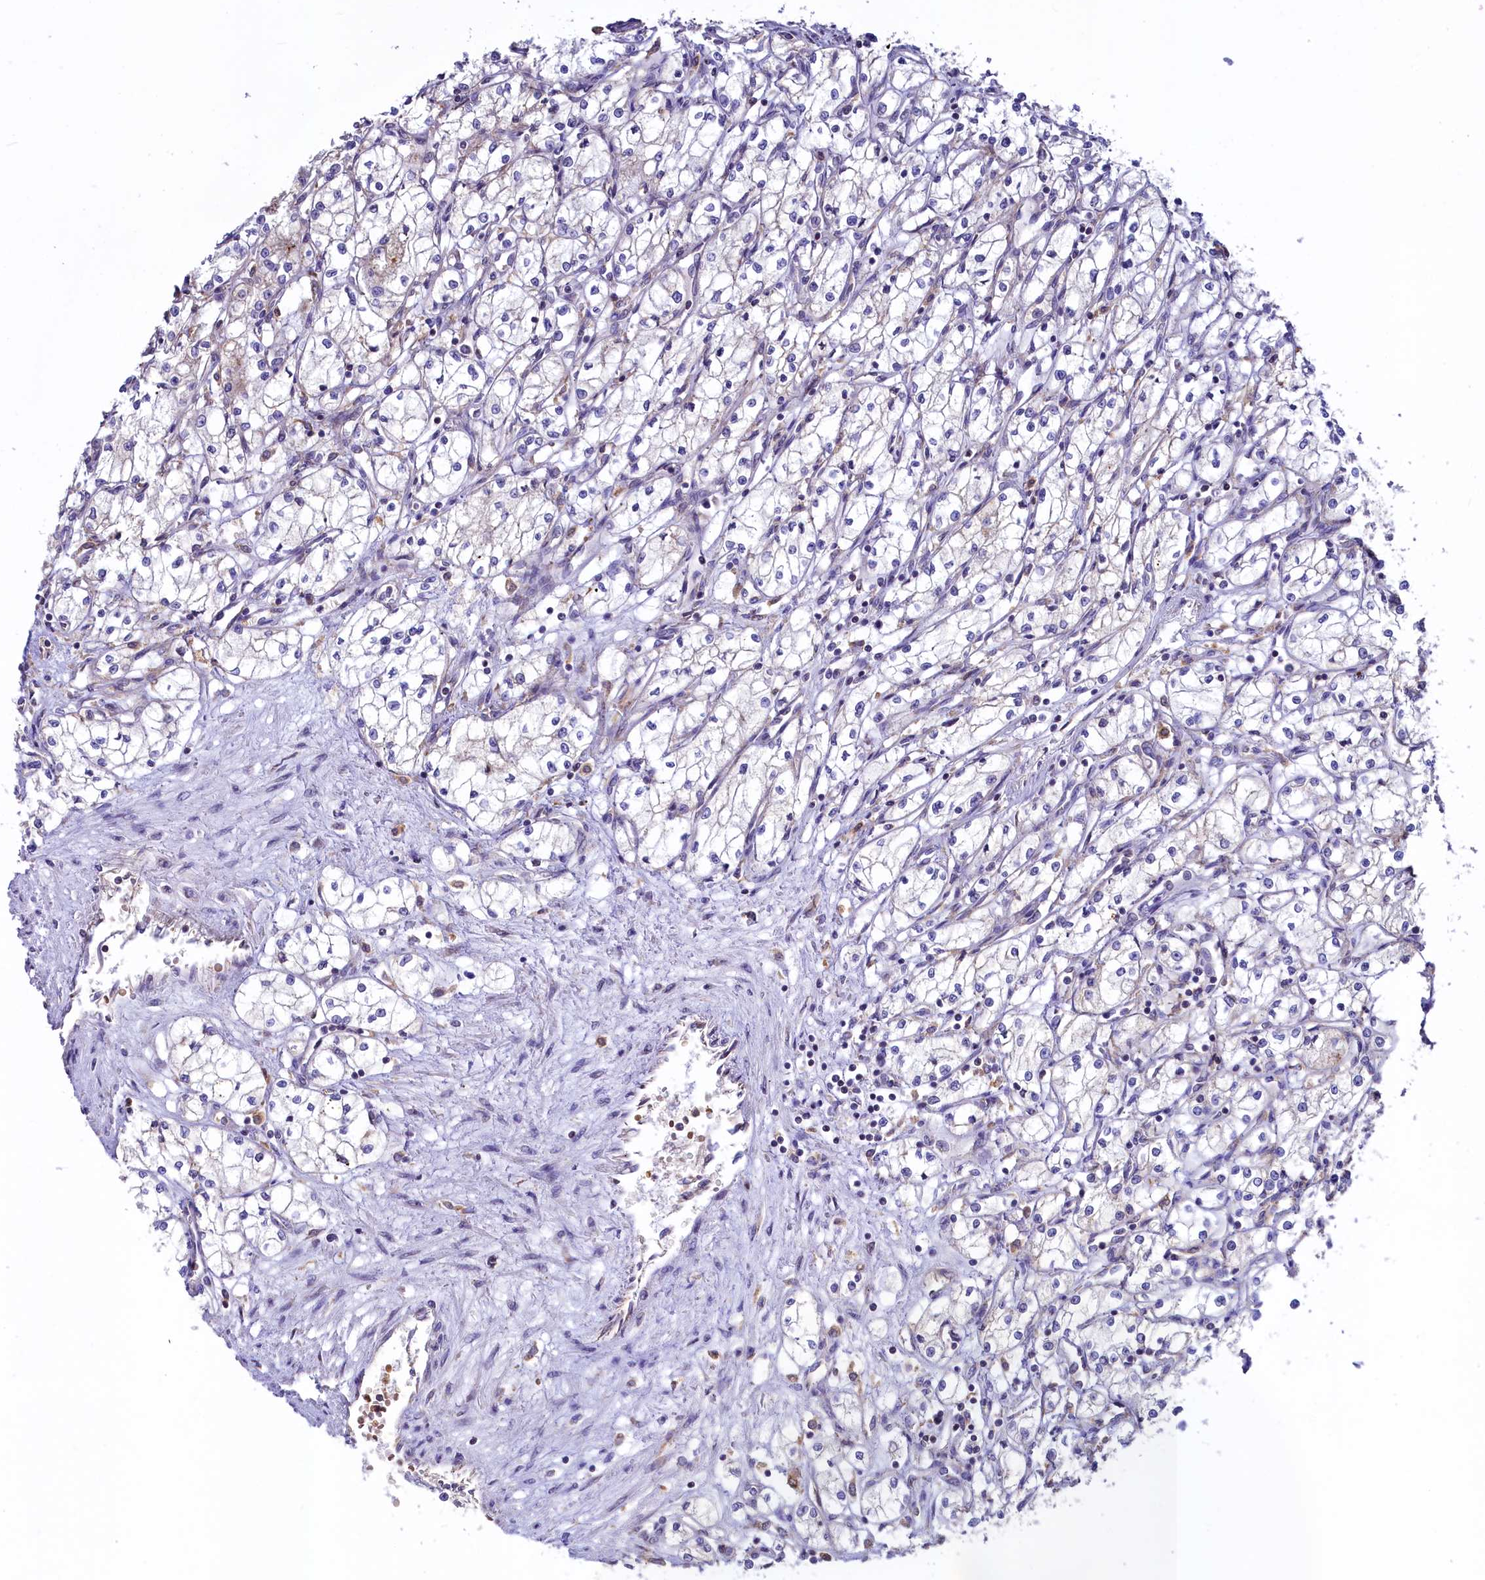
{"staining": {"intensity": "negative", "quantity": "none", "location": "none"}, "tissue": "renal cancer", "cell_type": "Tumor cells", "image_type": "cancer", "snomed": [{"axis": "morphology", "description": "Adenocarcinoma, NOS"}, {"axis": "topography", "description": "Kidney"}], "caption": "Tumor cells show no significant expression in renal cancer (adenocarcinoma).", "gene": "HPS6", "patient": {"sex": "male", "age": 59}}